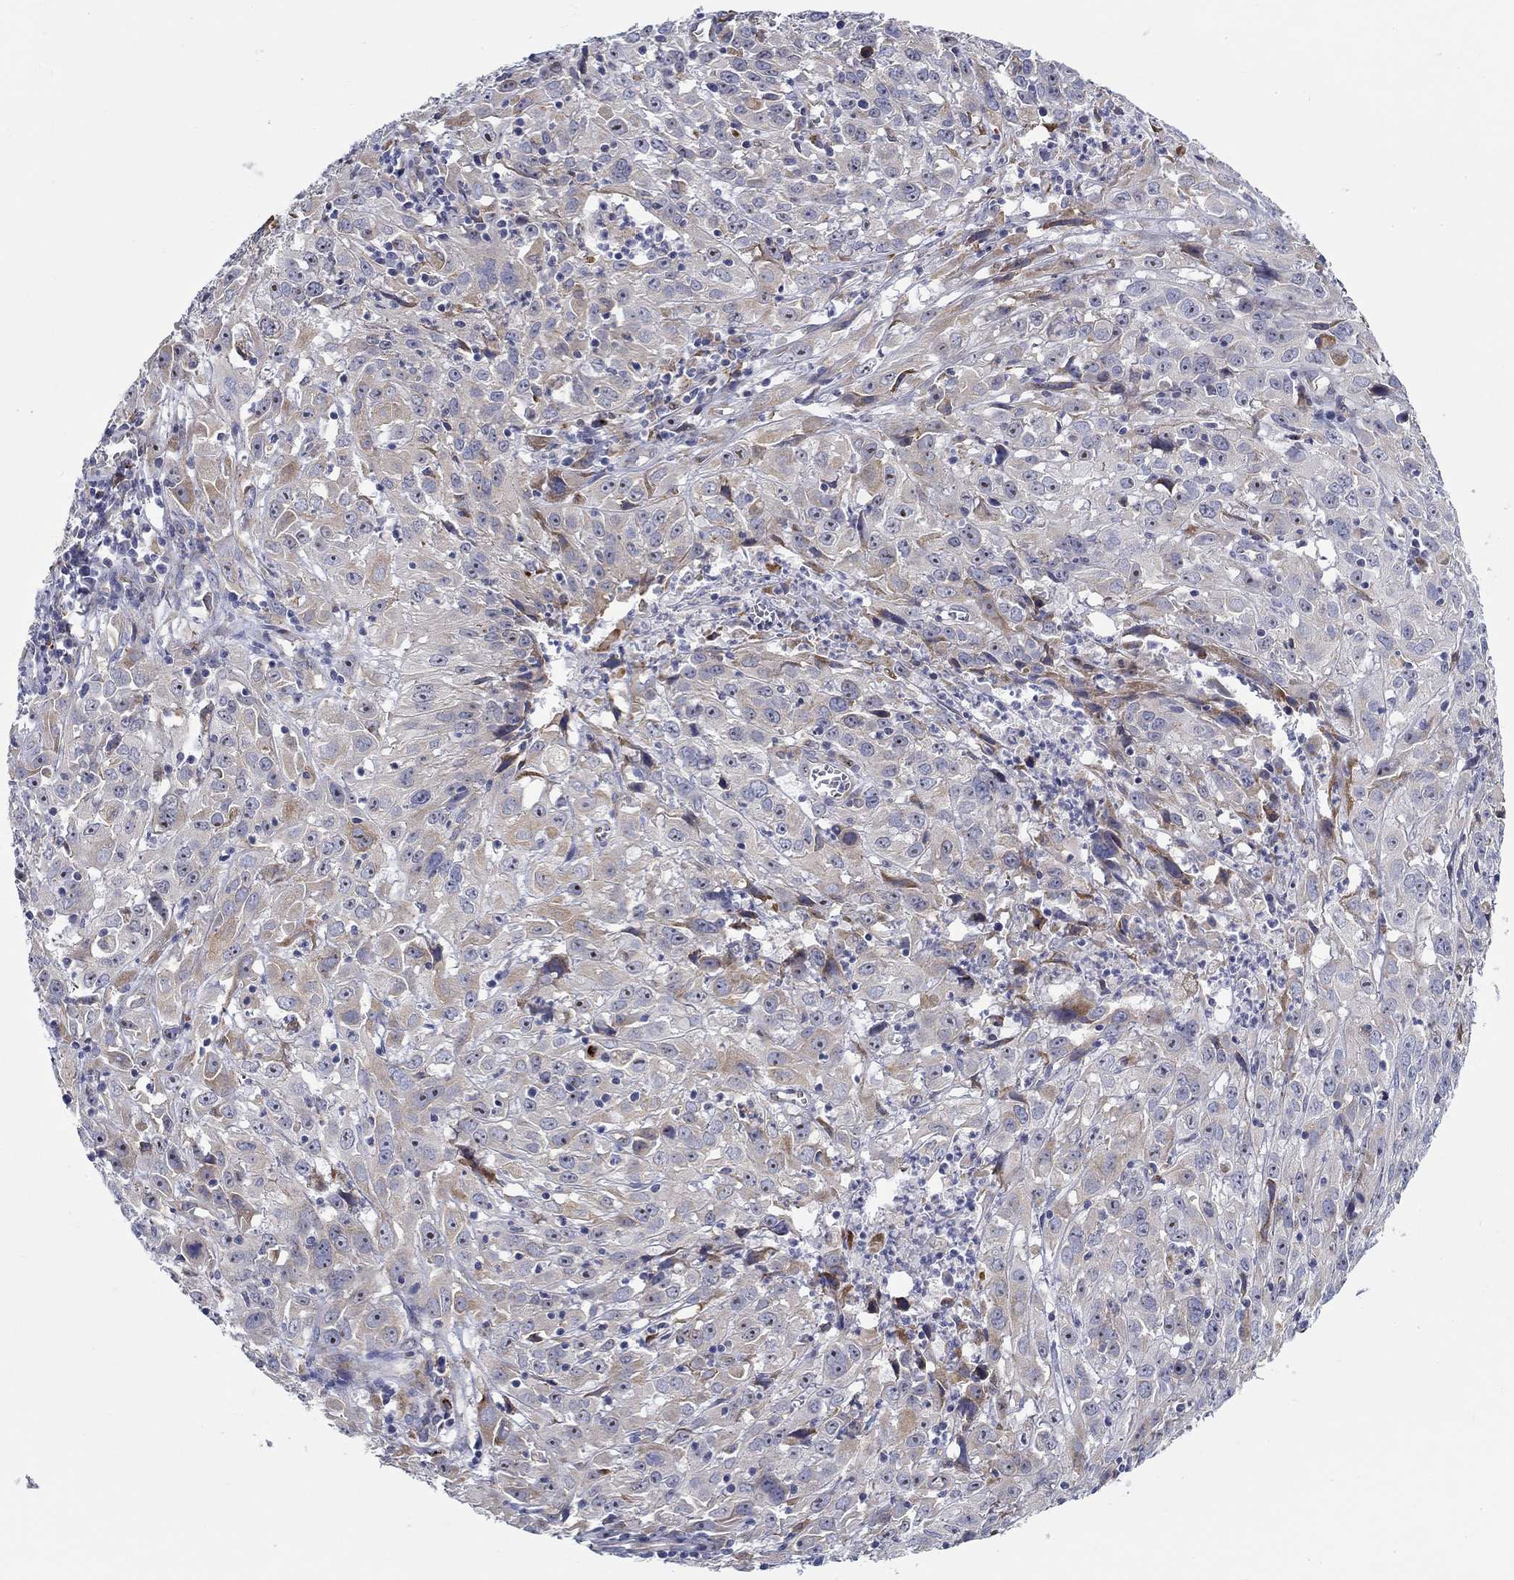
{"staining": {"intensity": "moderate", "quantity": "<25%", "location": "cytoplasmic/membranous"}, "tissue": "cervical cancer", "cell_type": "Tumor cells", "image_type": "cancer", "snomed": [{"axis": "morphology", "description": "Squamous cell carcinoma, NOS"}, {"axis": "topography", "description": "Cervix"}], "caption": "Immunohistochemistry histopathology image of human cervical cancer (squamous cell carcinoma) stained for a protein (brown), which shows low levels of moderate cytoplasmic/membranous staining in about <25% of tumor cells.", "gene": "QRFPR", "patient": {"sex": "female", "age": 32}}